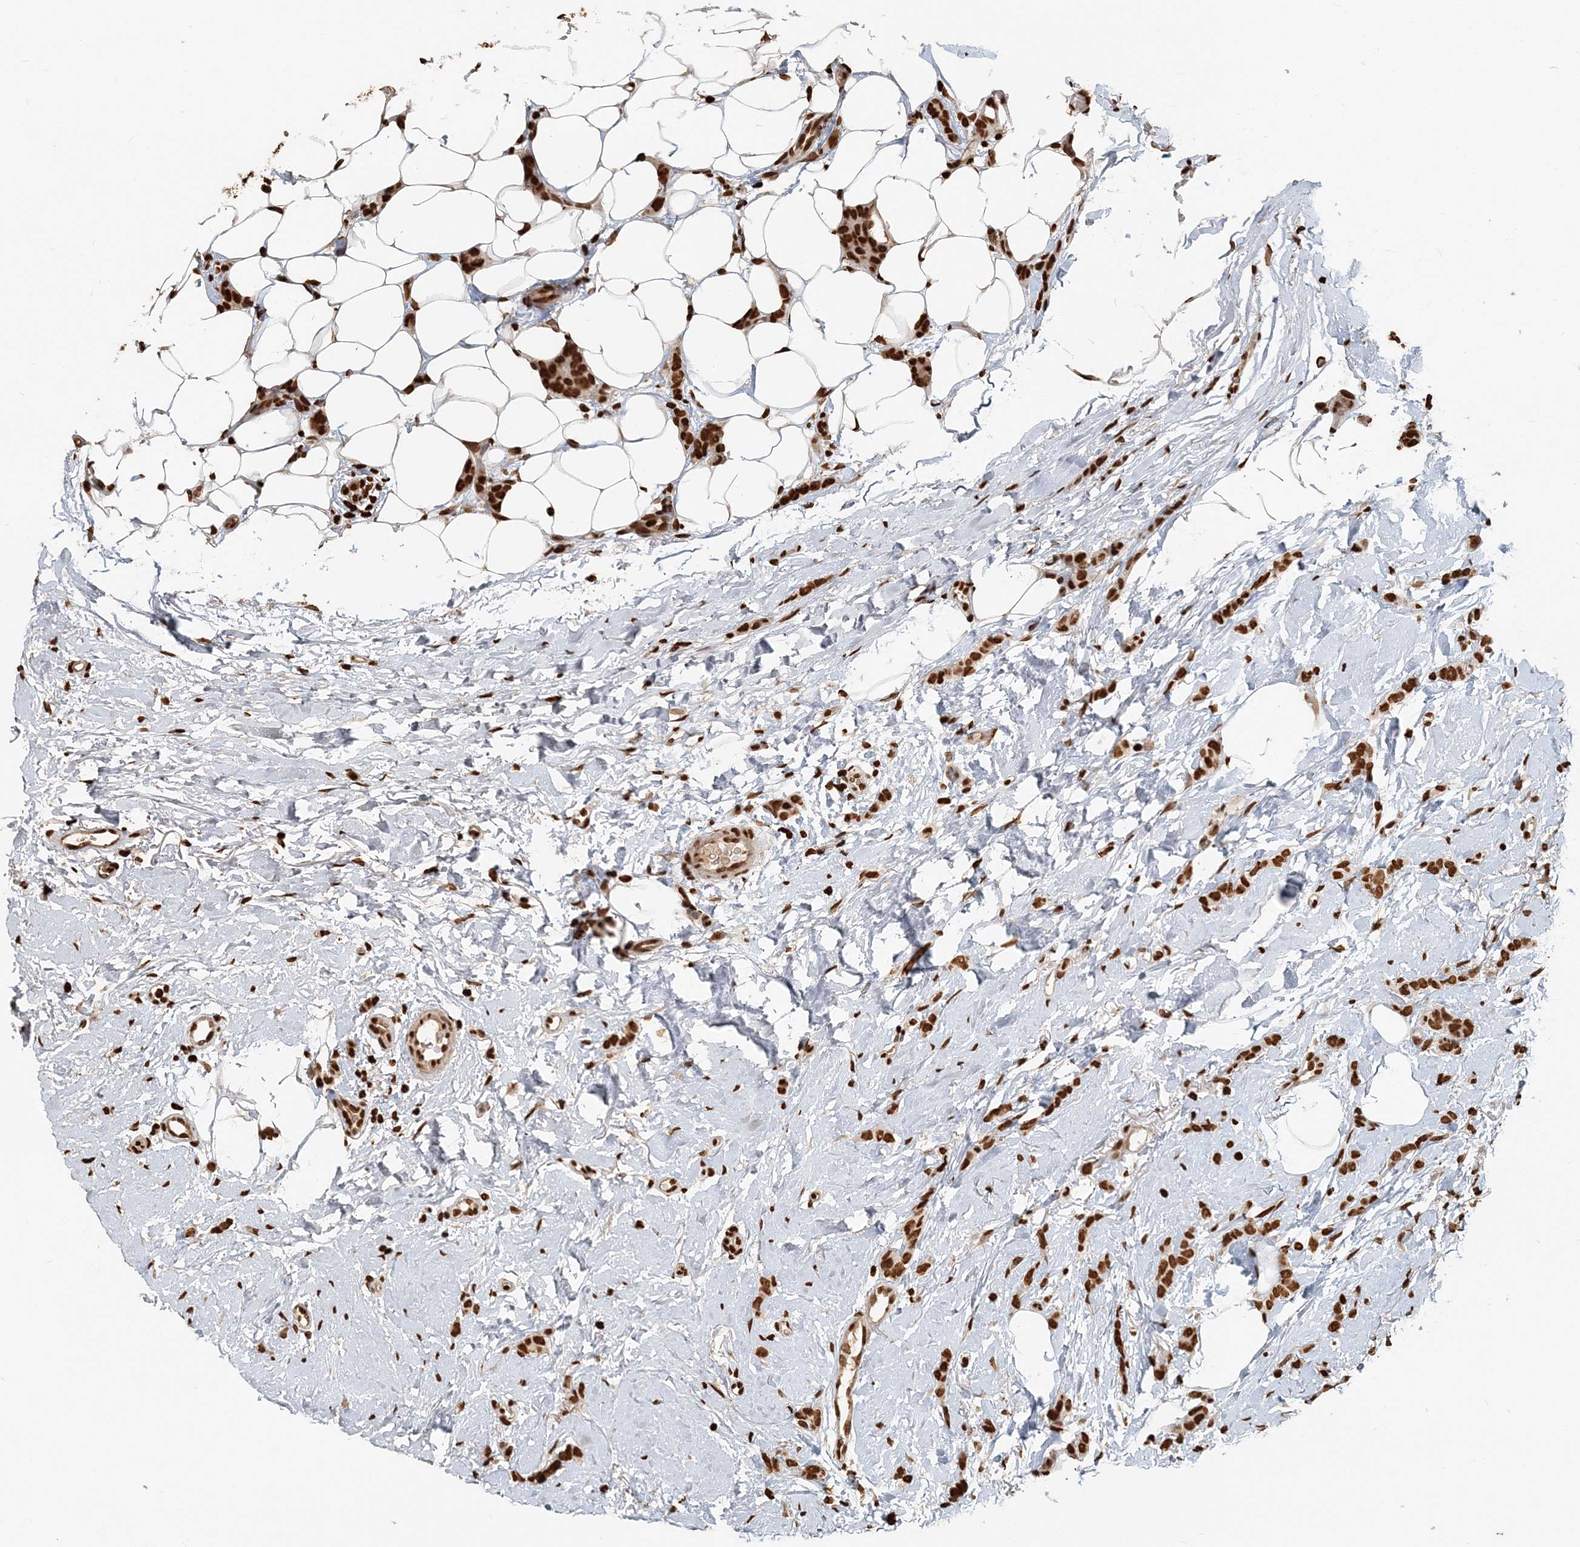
{"staining": {"intensity": "strong", "quantity": ">75%", "location": "nuclear"}, "tissue": "breast cancer", "cell_type": "Tumor cells", "image_type": "cancer", "snomed": [{"axis": "morphology", "description": "Lobular carcinoma"}, {"axis": "topography", "description": "Skin"}, {"axis": "topography", "description": "Breast"}], "caption": "Immunohistochemical staining of human breast lobular carcinoma demonstrates high levels of strong nuclear staining in about >75% of tumor cells. (DAB IHC, brown staining for protein, blue staining for nuclei).", "gene": "H3-3B", "patient": {"sex": "female", "age": 46}}